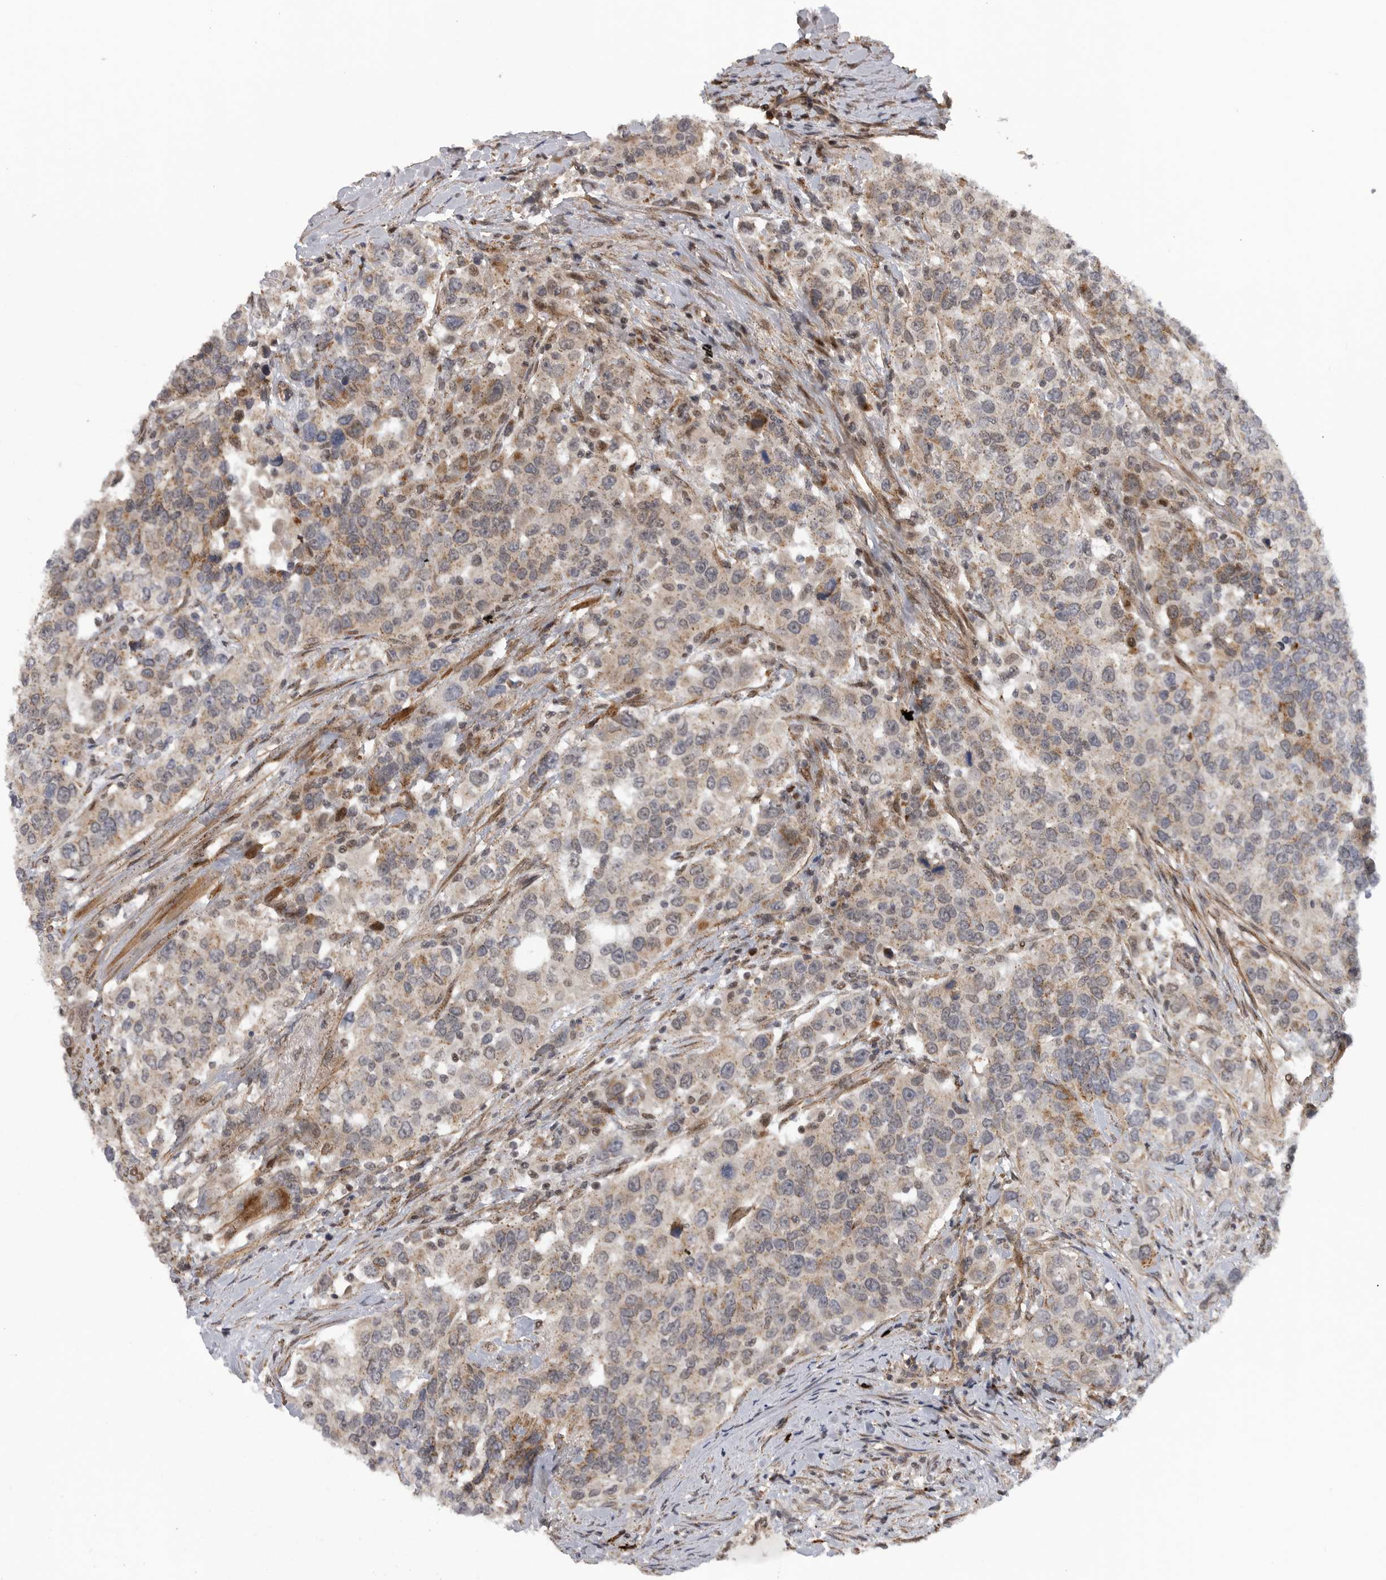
{"staining": {"intensity": "moderate", "quantity": ">75%", "location": "cytoplasmic/membranous"}, "tissue": "urothelial cancer", "cell_type": "Tumor cells", "image_type": "cancer", "snomed": [{"axis": "morphology", "description": "Urothelial carcinoma, High grade"}, {"axis": "topography", "description": "Urinary bladder"}], "caption": "Immunohistochemistry (IHC) micrograph of urothelial cancer stained for a protein (brown), which demonstrates medium levels of moderate cytoplasmic/membranous expression in approximately >75% of tumor cells.", "gene": "TMPRSS11F", "patient": {"sex": "female", "age": 80}}